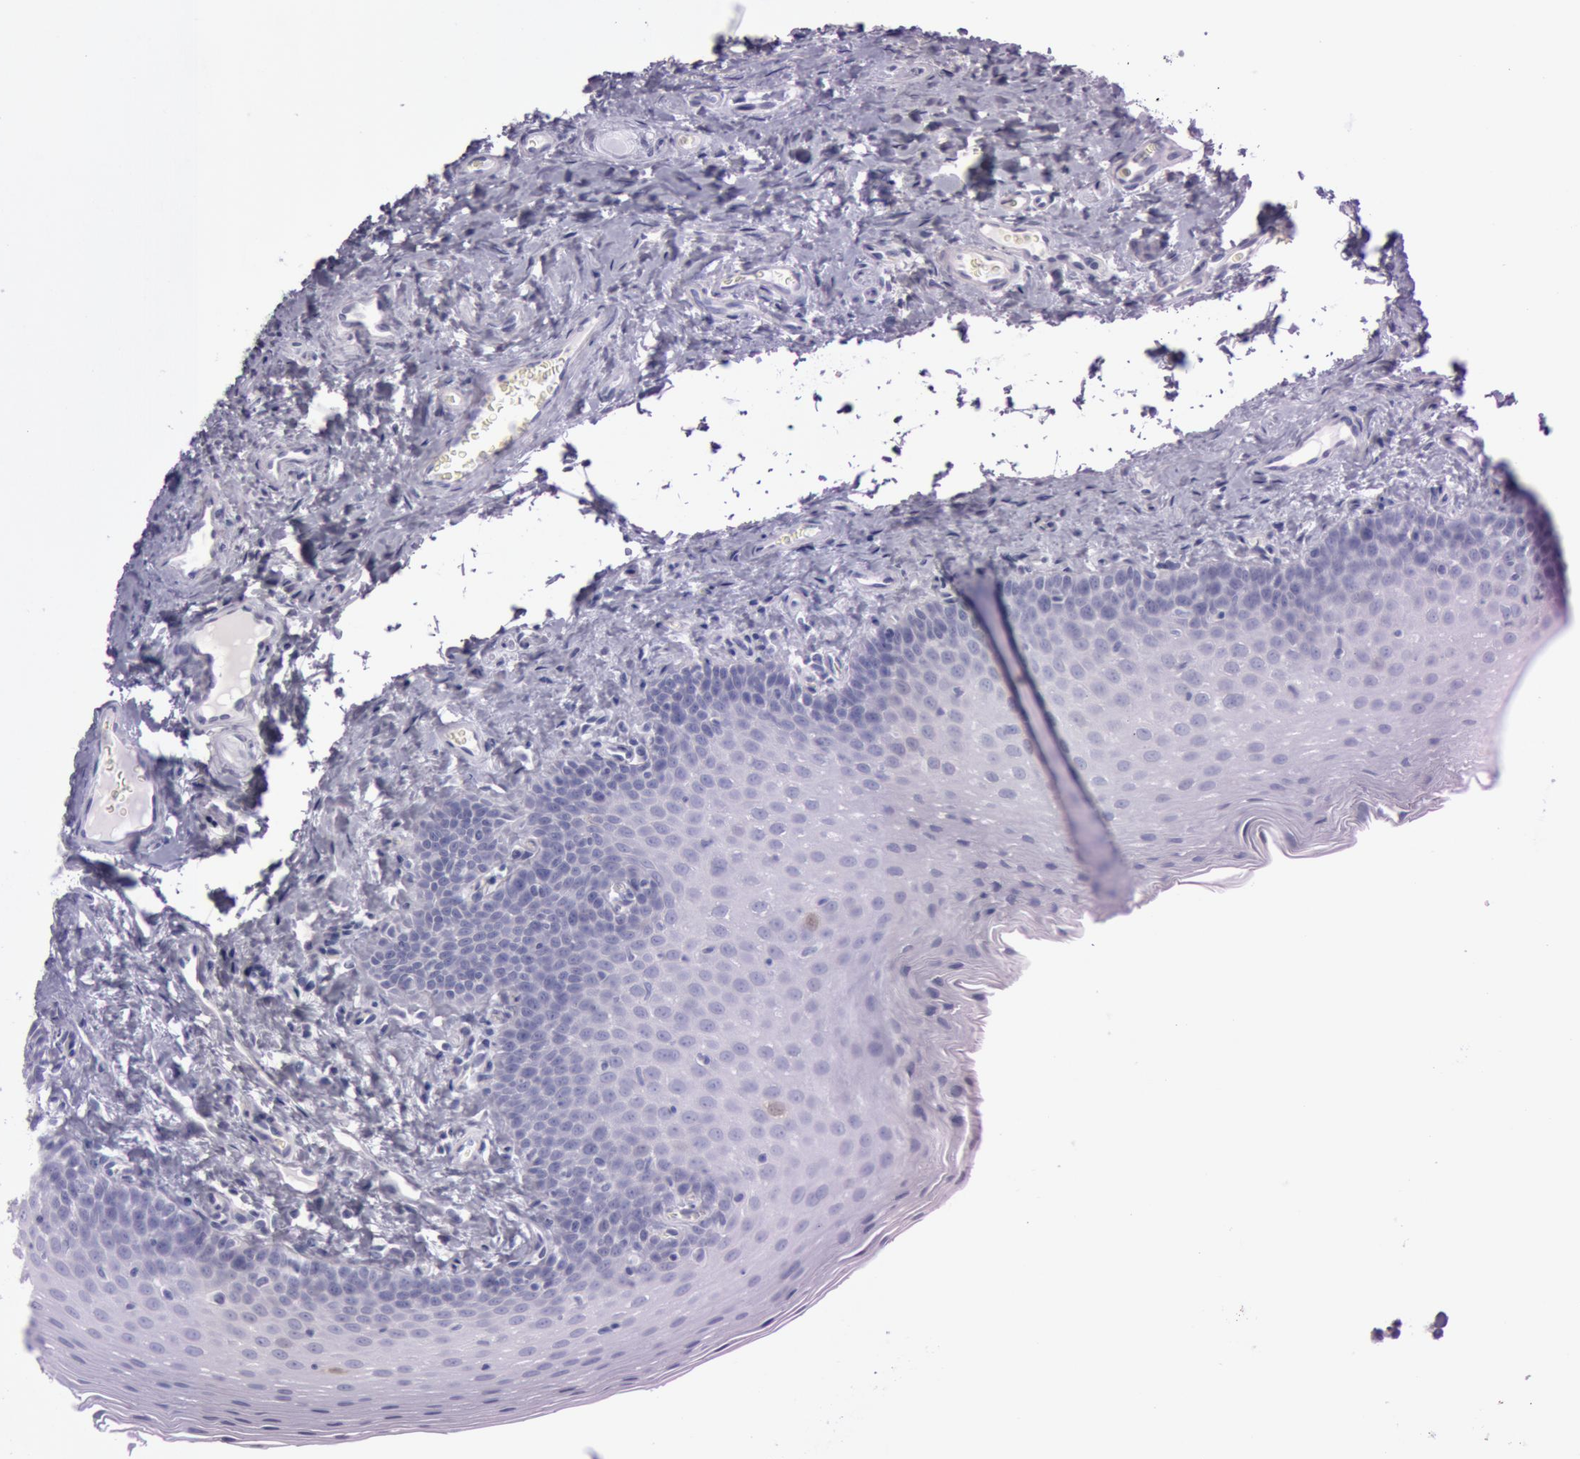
{"staining": {"intensity": "strong", "quantity": "<25%", "location": "cytoplasmic/membranous,nuclear"}, "tissue": "oral mucosa", "cell_type": "Squamous epithelial cells", "image_type": "normal", "snomed": [{"axis": "morphology", "description": "Normal tissue, NOS"}, {"axis": "topography", "description": "Oral tissue"}], "caption": "IHC image of benign human oral mucosa stained for a protein (brown), which shows medium levels of strong cytoplasmic/membranous,nuclear positivity in approximately <25% of squamous epithelial cells.", "gene": "S100A7", "patient": {"sex": "male", "age": 20}}